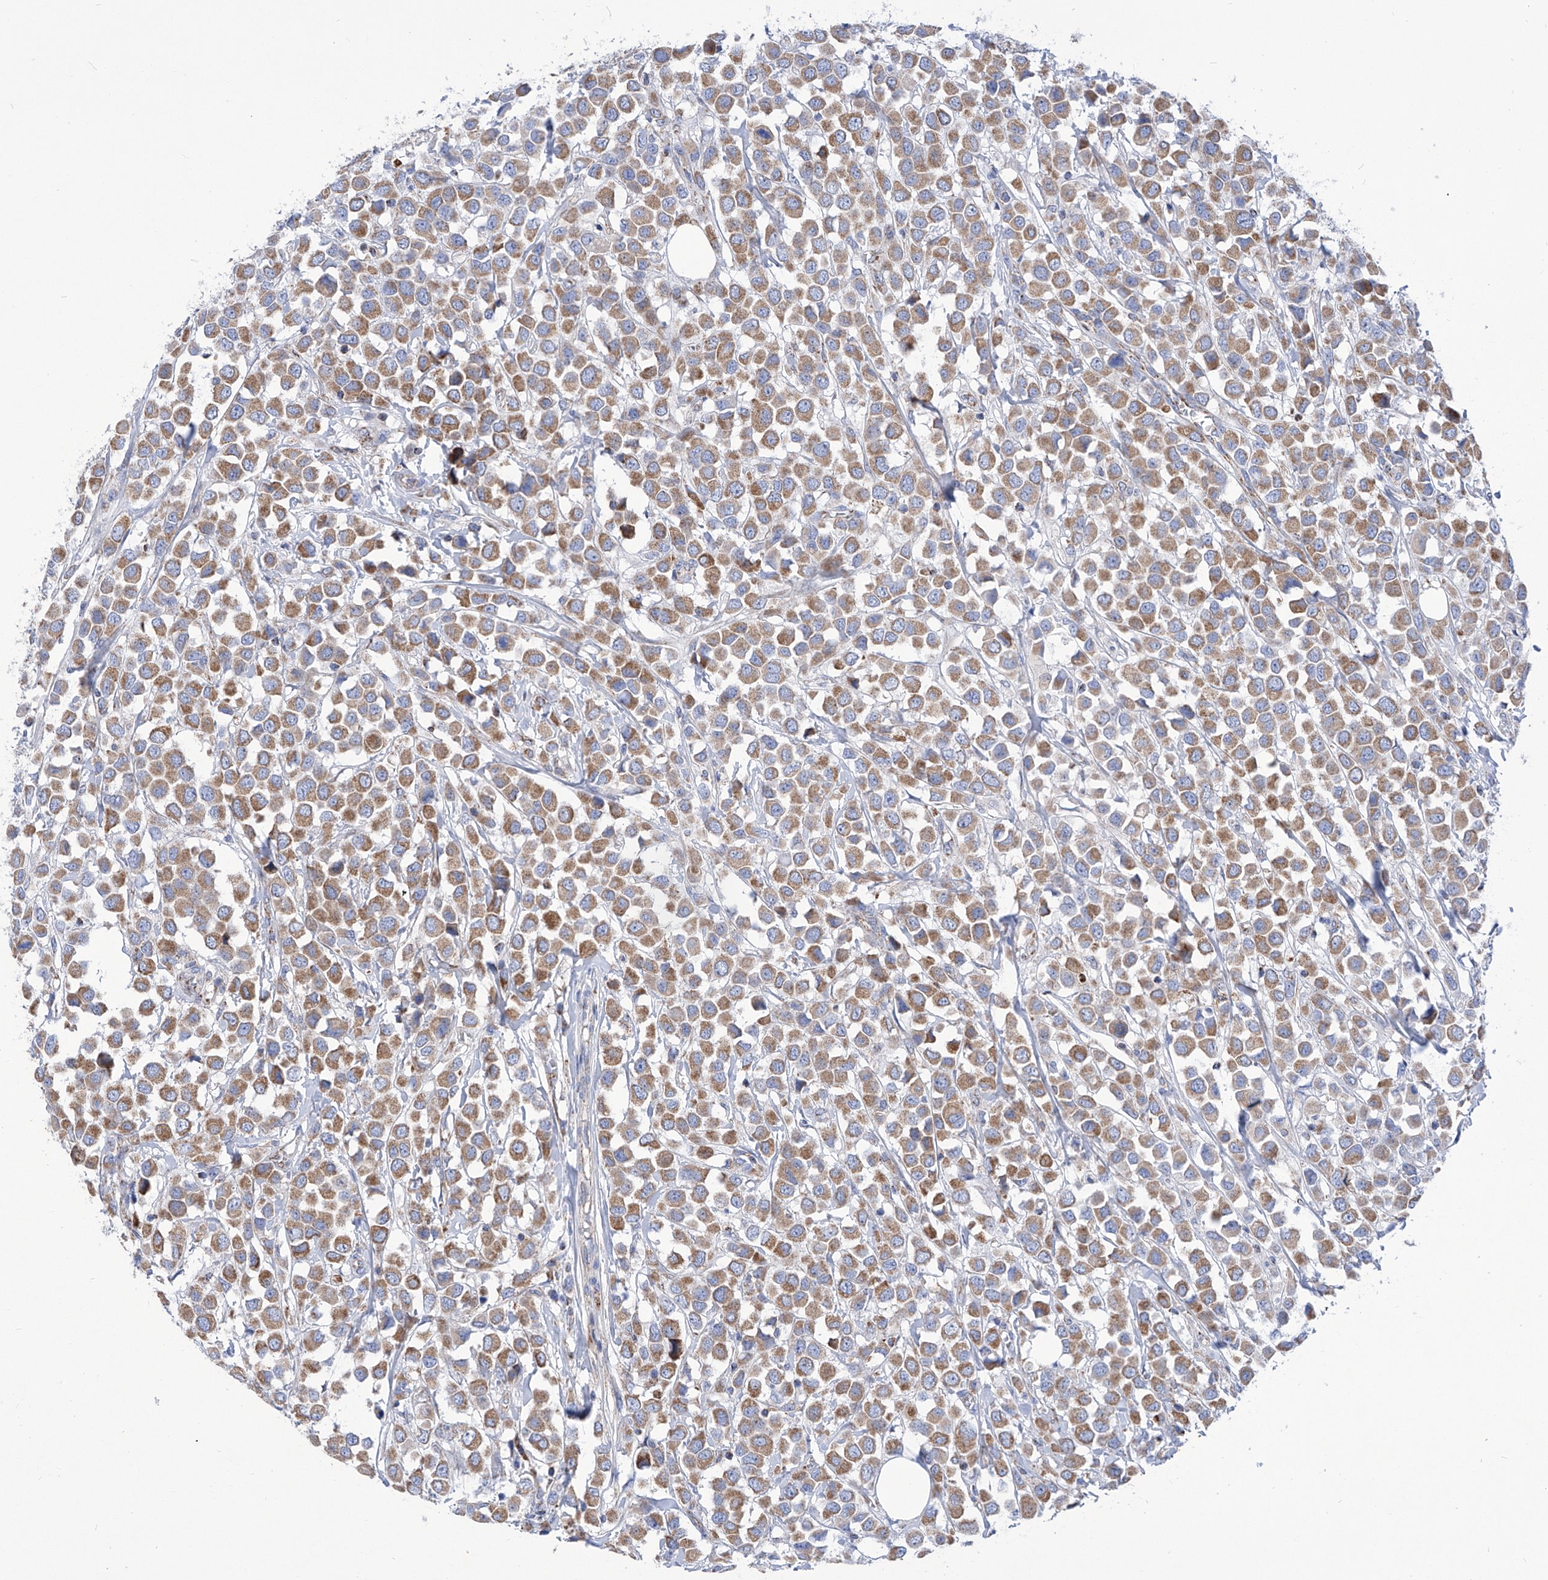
{"staining": {"intensity": "moderate", "quantity": ">75%", "location": "cytoplasmic/membranous"}, "tissue": "breast cancer", "cell_type": "Tumor cells", "image_type": "cancer", "snomed": [{"axis": "morphology", "description": "Duct carcinoma"}, {"axis": "topography", "description": "Breast"}], "caption": "A micrograph of human breast cancer (infiltrating ductal carcinoma) stained for a protein exhibits moderate cytoplasmic/membranous brown staining in tumor cells.", "gene": "SRBD1", "patient": {"sex": "female", "age": 61}}